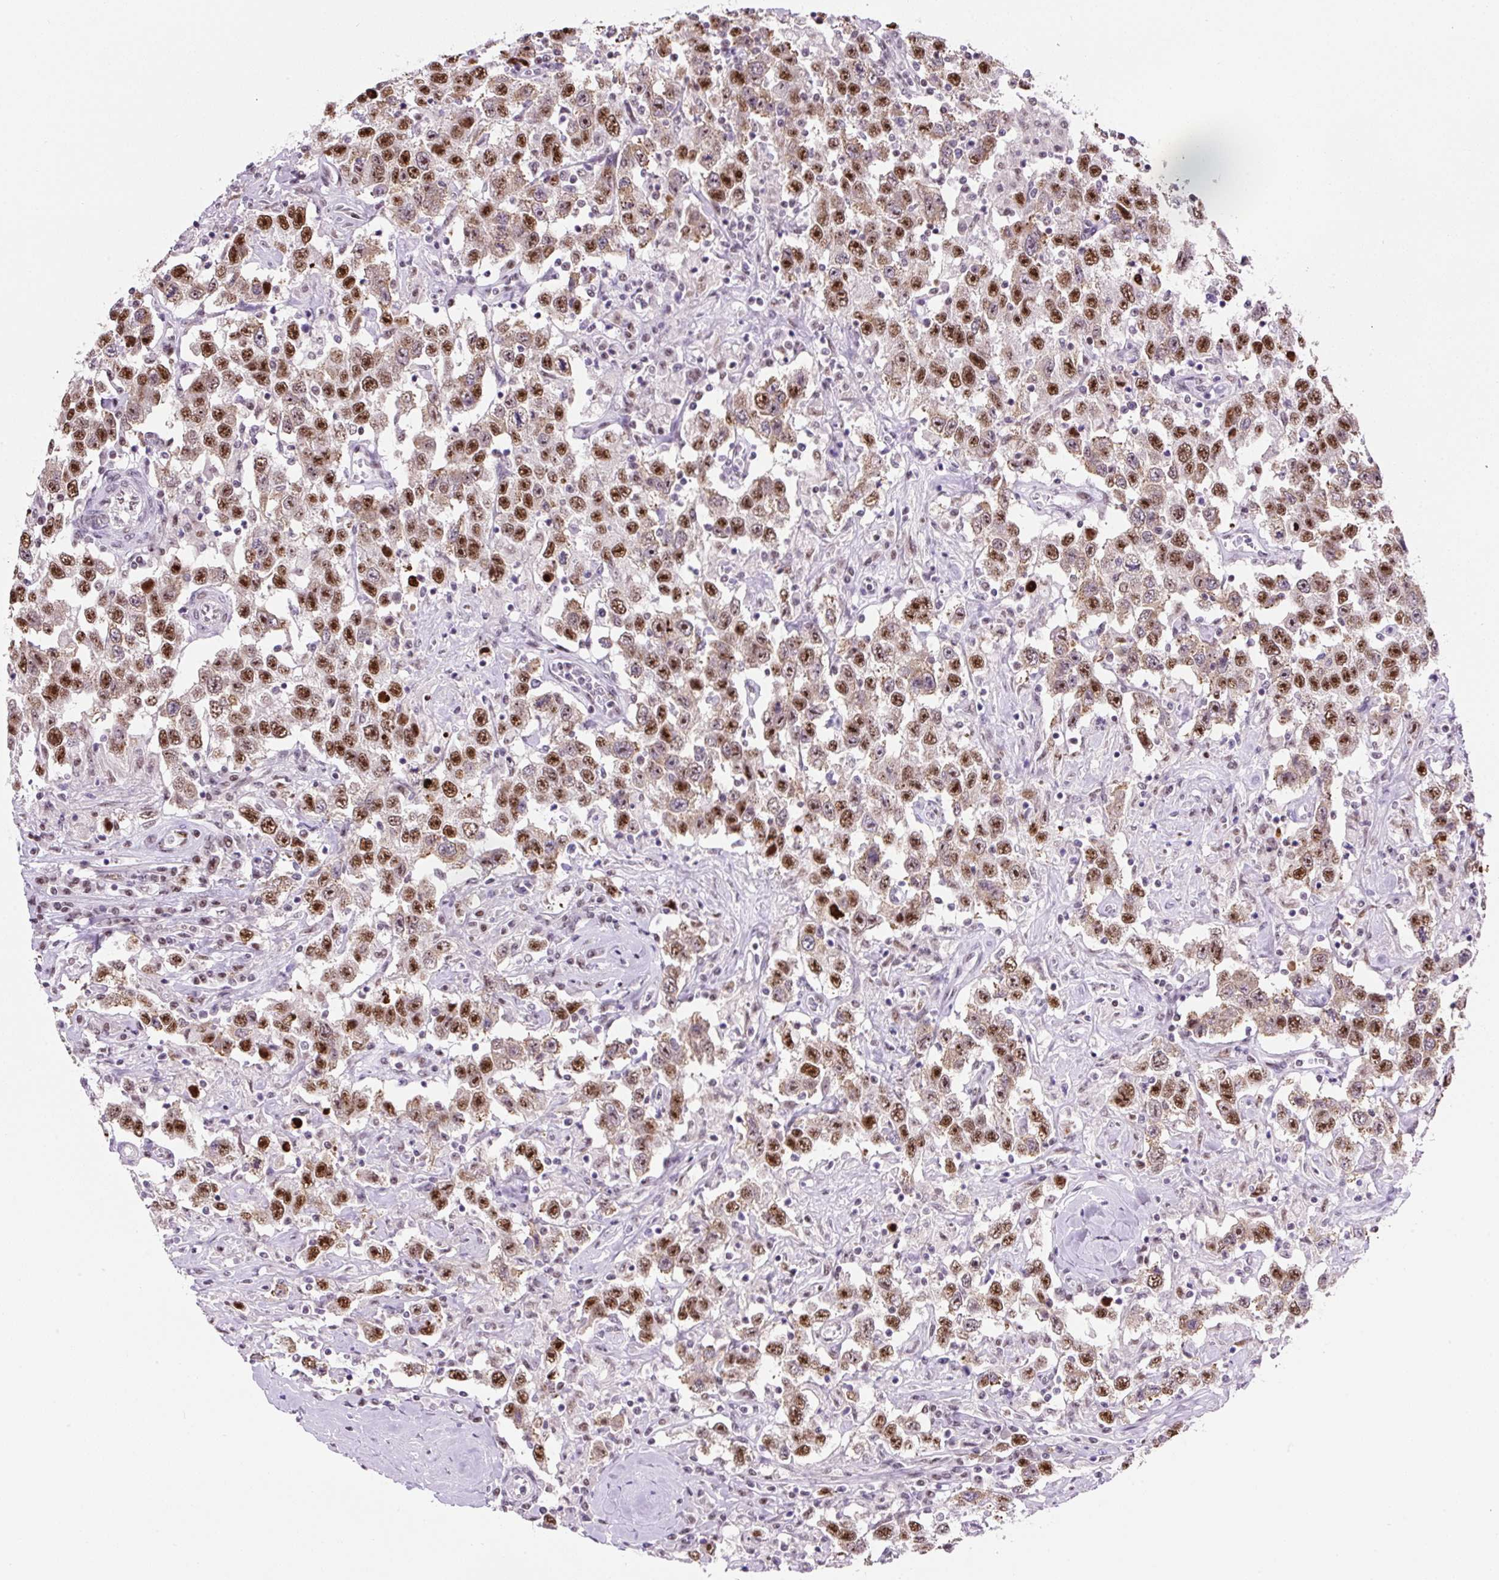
{"staining": {"intensity": "strong", "quantity": ">75%", "location": "nuclear"}, "tissue": "testis cancer", "cell_type": "Tumor cells", "image_type": "cancer", "snomed": [{"axis": "morphology", "description": "Seminoma, NOS"}, {"axis": "topography", "description": "Testis"}], "caption": "Seminoma (testis) tissue displays strong nuclear expression in about >75% of tumor cells (IHC, brightfield microscopy, high magnification).", "gene": "TAF1A", "patient": {"sex": "male", "age": 41}}